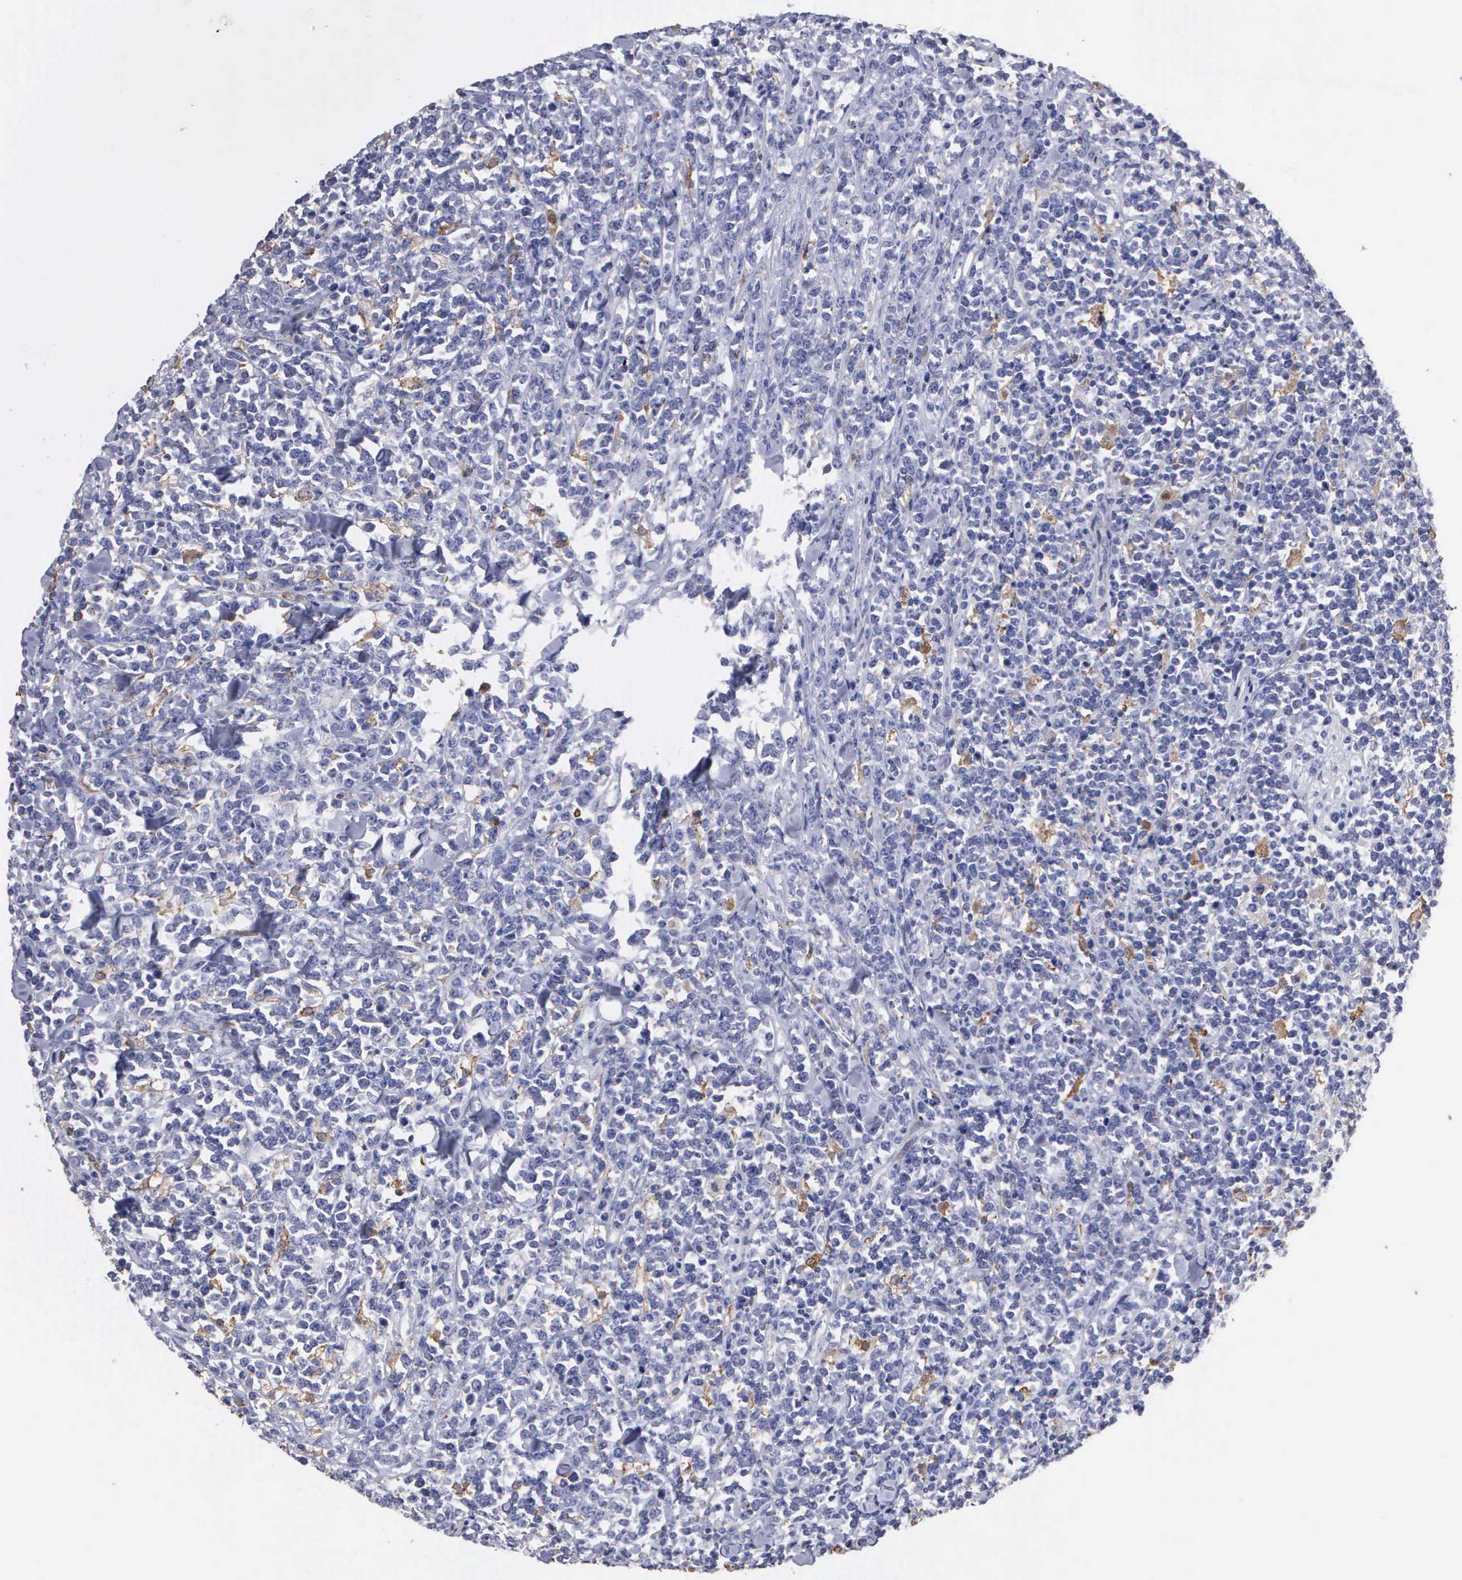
{"staining": {"intensity": "negative", "quantity": "none", "location": "none"}, "tissue": "lymphoma", "cell_type": "Tumor cells", "image_type": "cancer", "snomed": [{"axis": "morphology", "description": "Malignant lymphoma, non-Hodgkin's type, High grade"}, {"axis": "topography", "description": "Small intestine"}, {"axis": "topography", "description": "Colon"}], "caption": "Lymphoma stained for a protein using immunohistochemistry reveals no positivity tumor cells.", "gene": "LIN52", "patient": {"sex": "male", "age": 8}}